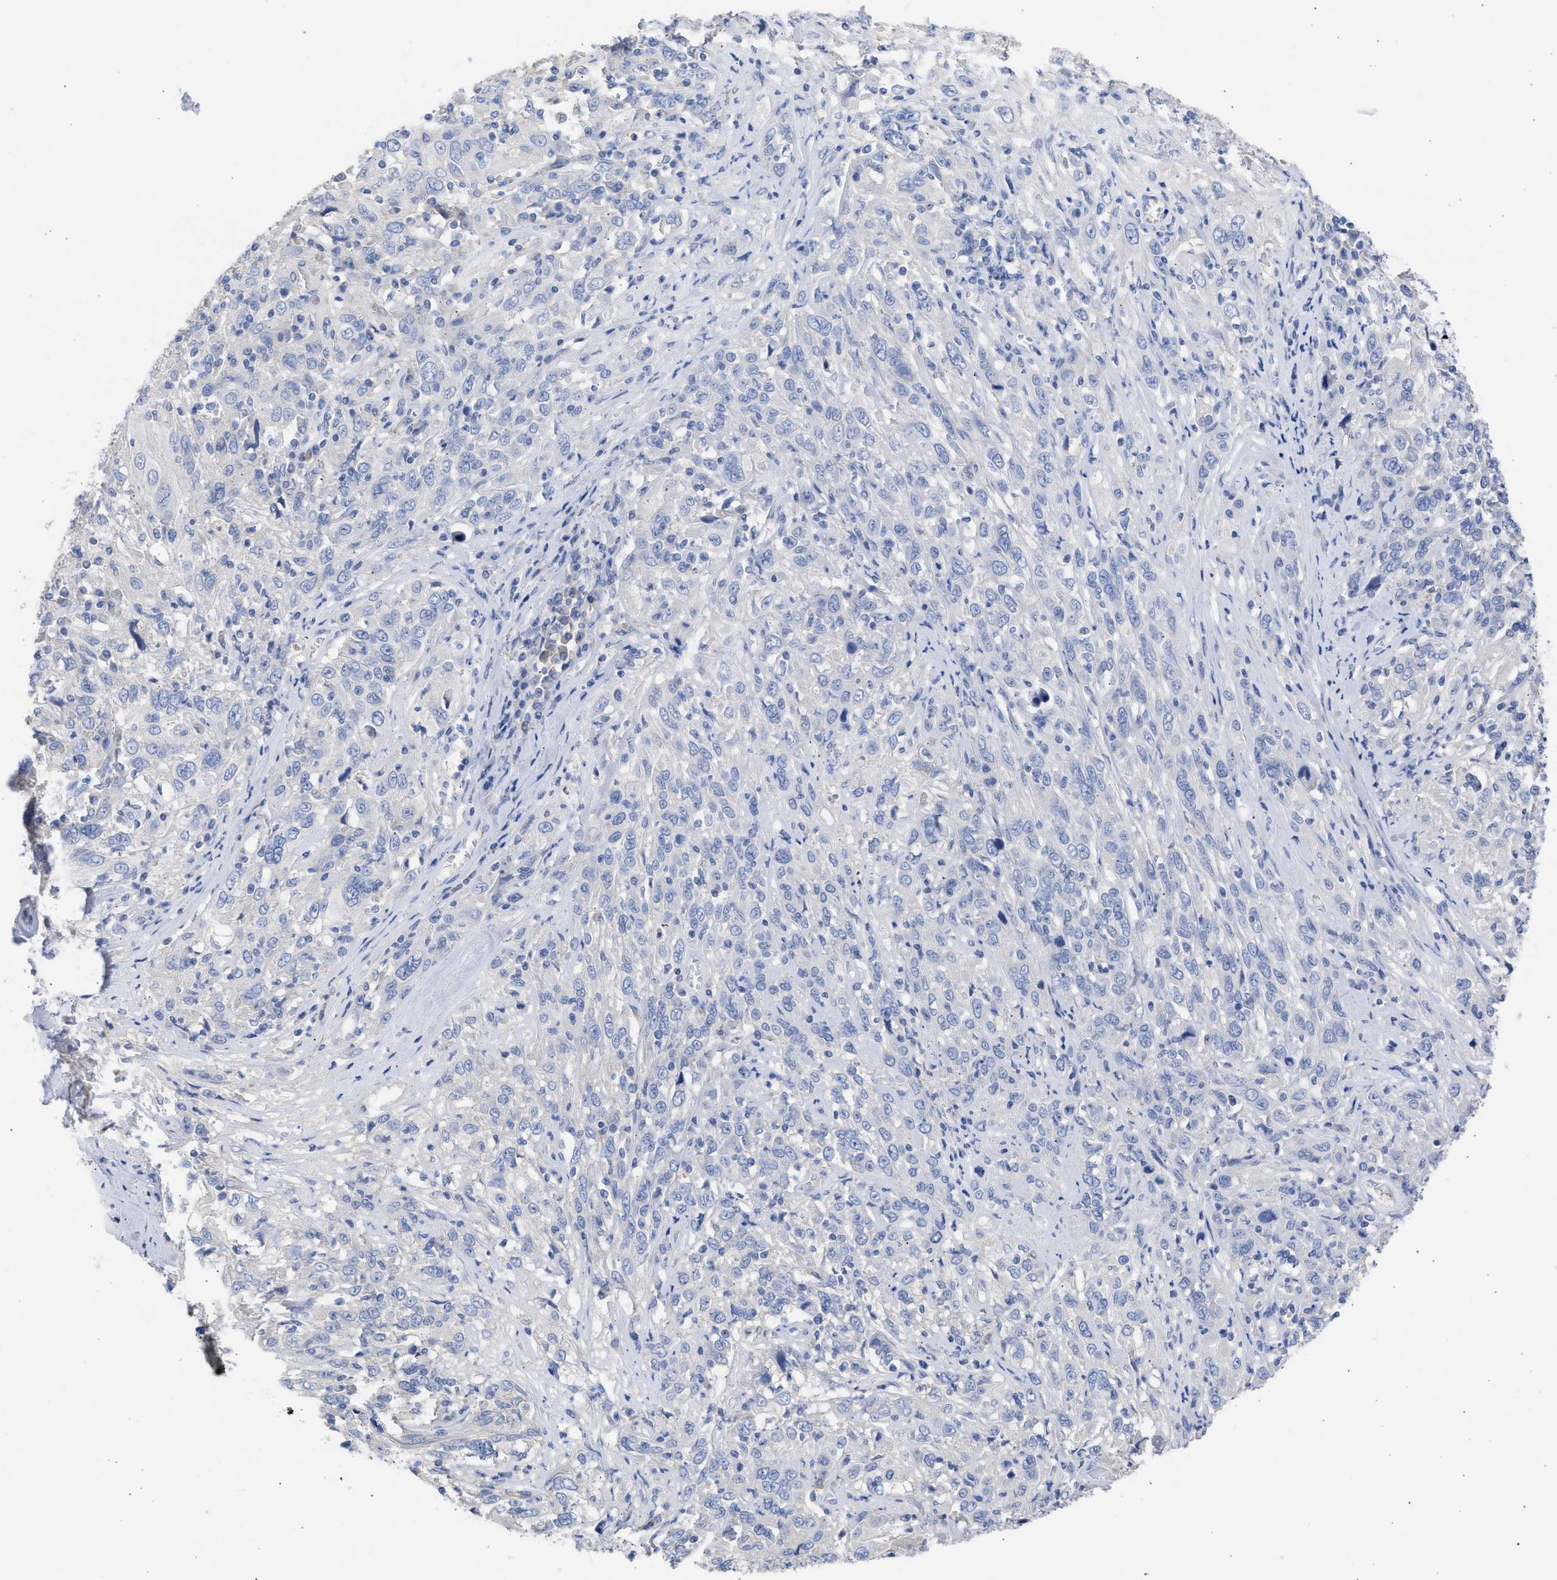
{"staining": {"intensity": "negative", "quantity": "none", "location": "none"}, "tissue": "cervical cancer", "cell_type": "Tumor cells", "image_type": "cancer", "snomed": [{"axis": "morphology", "description": "Squamous cell carcinoma, NOS"}, {"axis": "topography", "description": "Cervix"}], "caption": "Immunohistochemical staining of squamous cell carcinoma (cervical) shows no significant staining in tumor cells.", "gene": "RSPH1", "patient": {"sex": "female", "age": 46}}